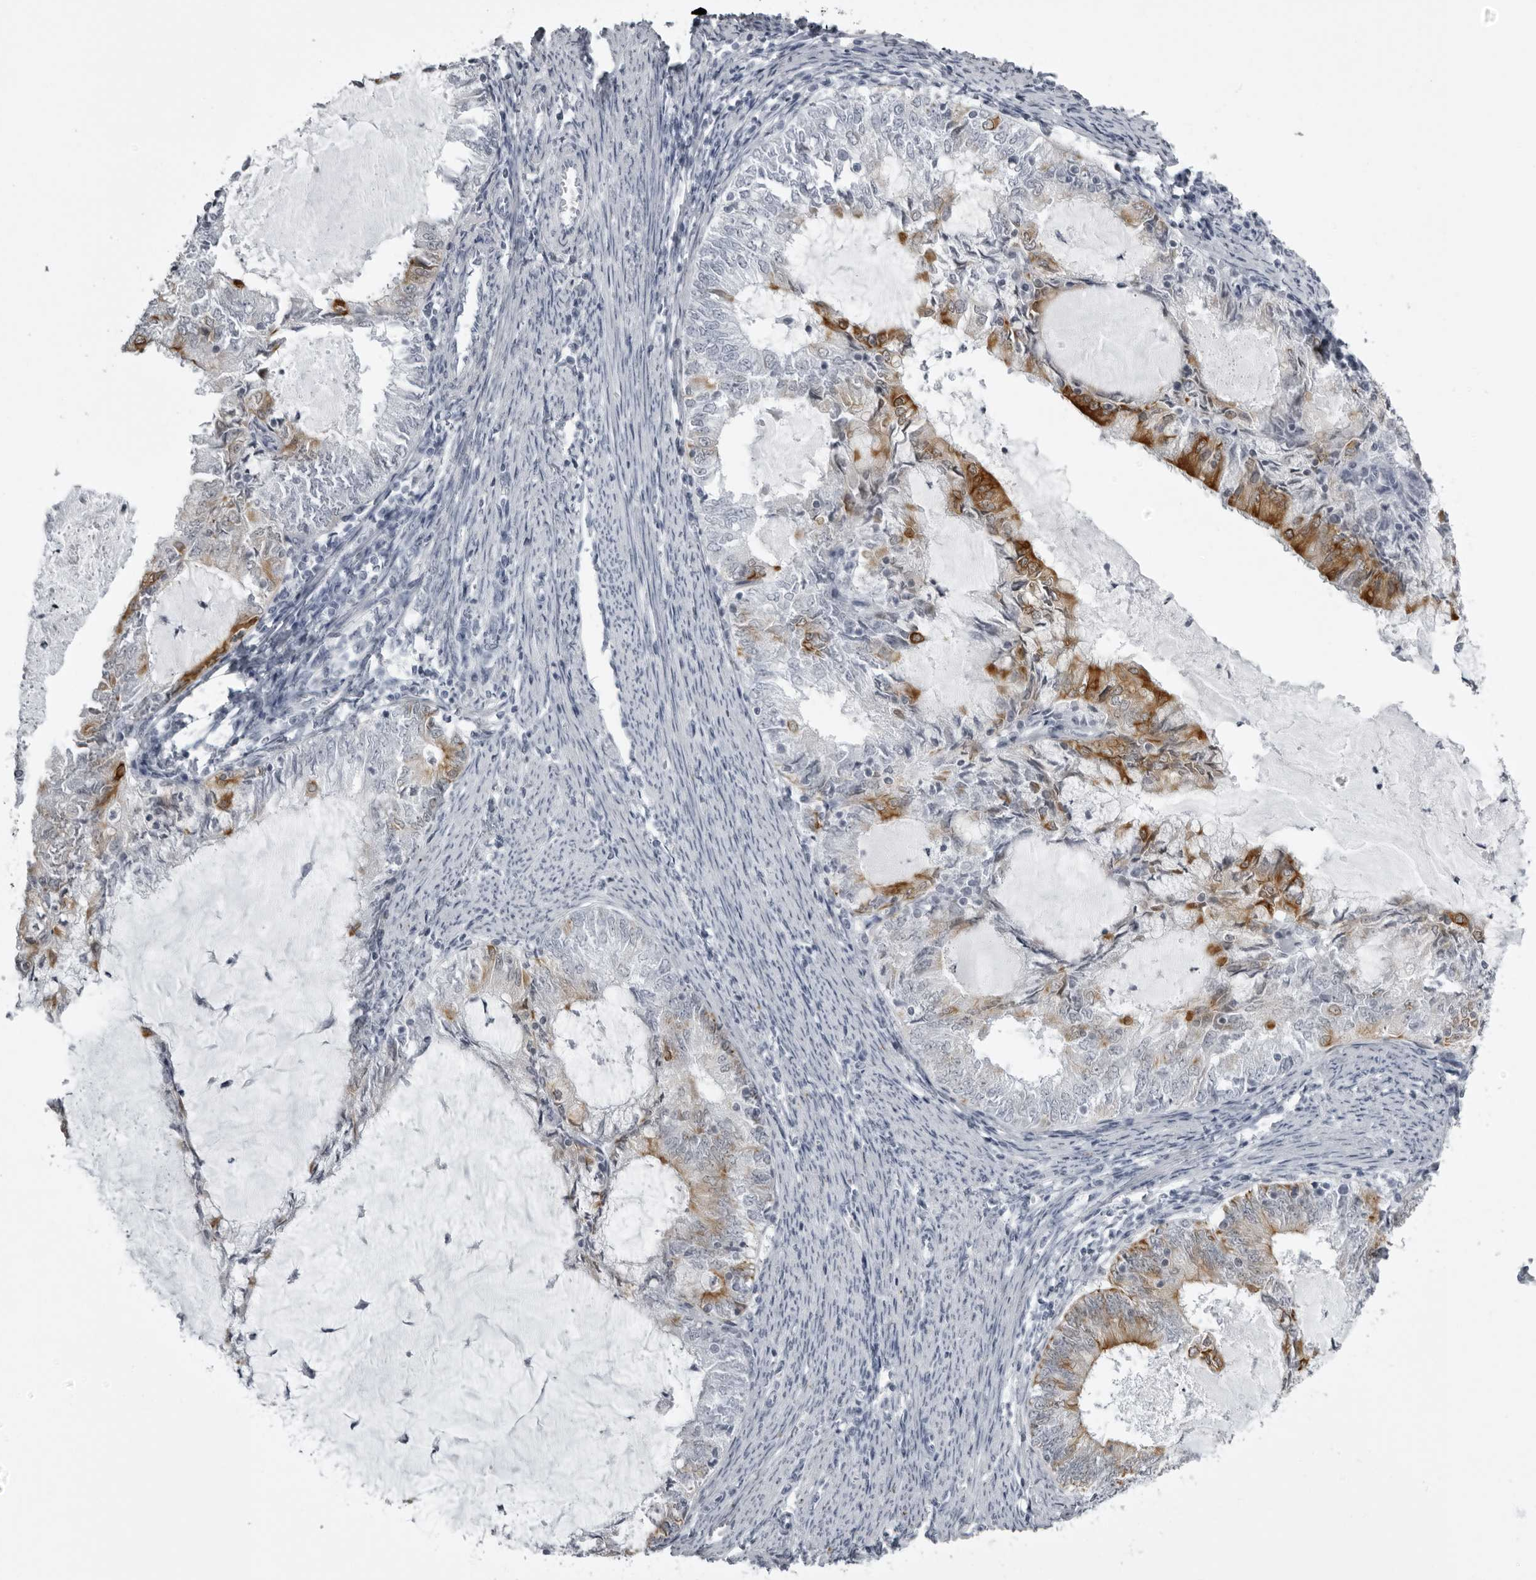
{"staining": {"intensity": "moderate", "quantity": "25%-75%", "location": "cytoplasmic/membranous"}, "tissue": "endometrial cancer", "cell_type": "Tumor cells", "image_type": "cancer", "snomed": [{"axis": "morphology", "description": "Adenocarcinoma, NOS"}, {"axis": "topography", "description": "Endometrium"}], "caption": "Immunohistochemistry (DAB) staining of human endometrial adenocarcinoma reveals moderate cytoplasmic/membranous protein staining in approximately 25%-75% of tumor cells.", "gene": "UROD", "patient": {"sex": "female", "age": 57}}